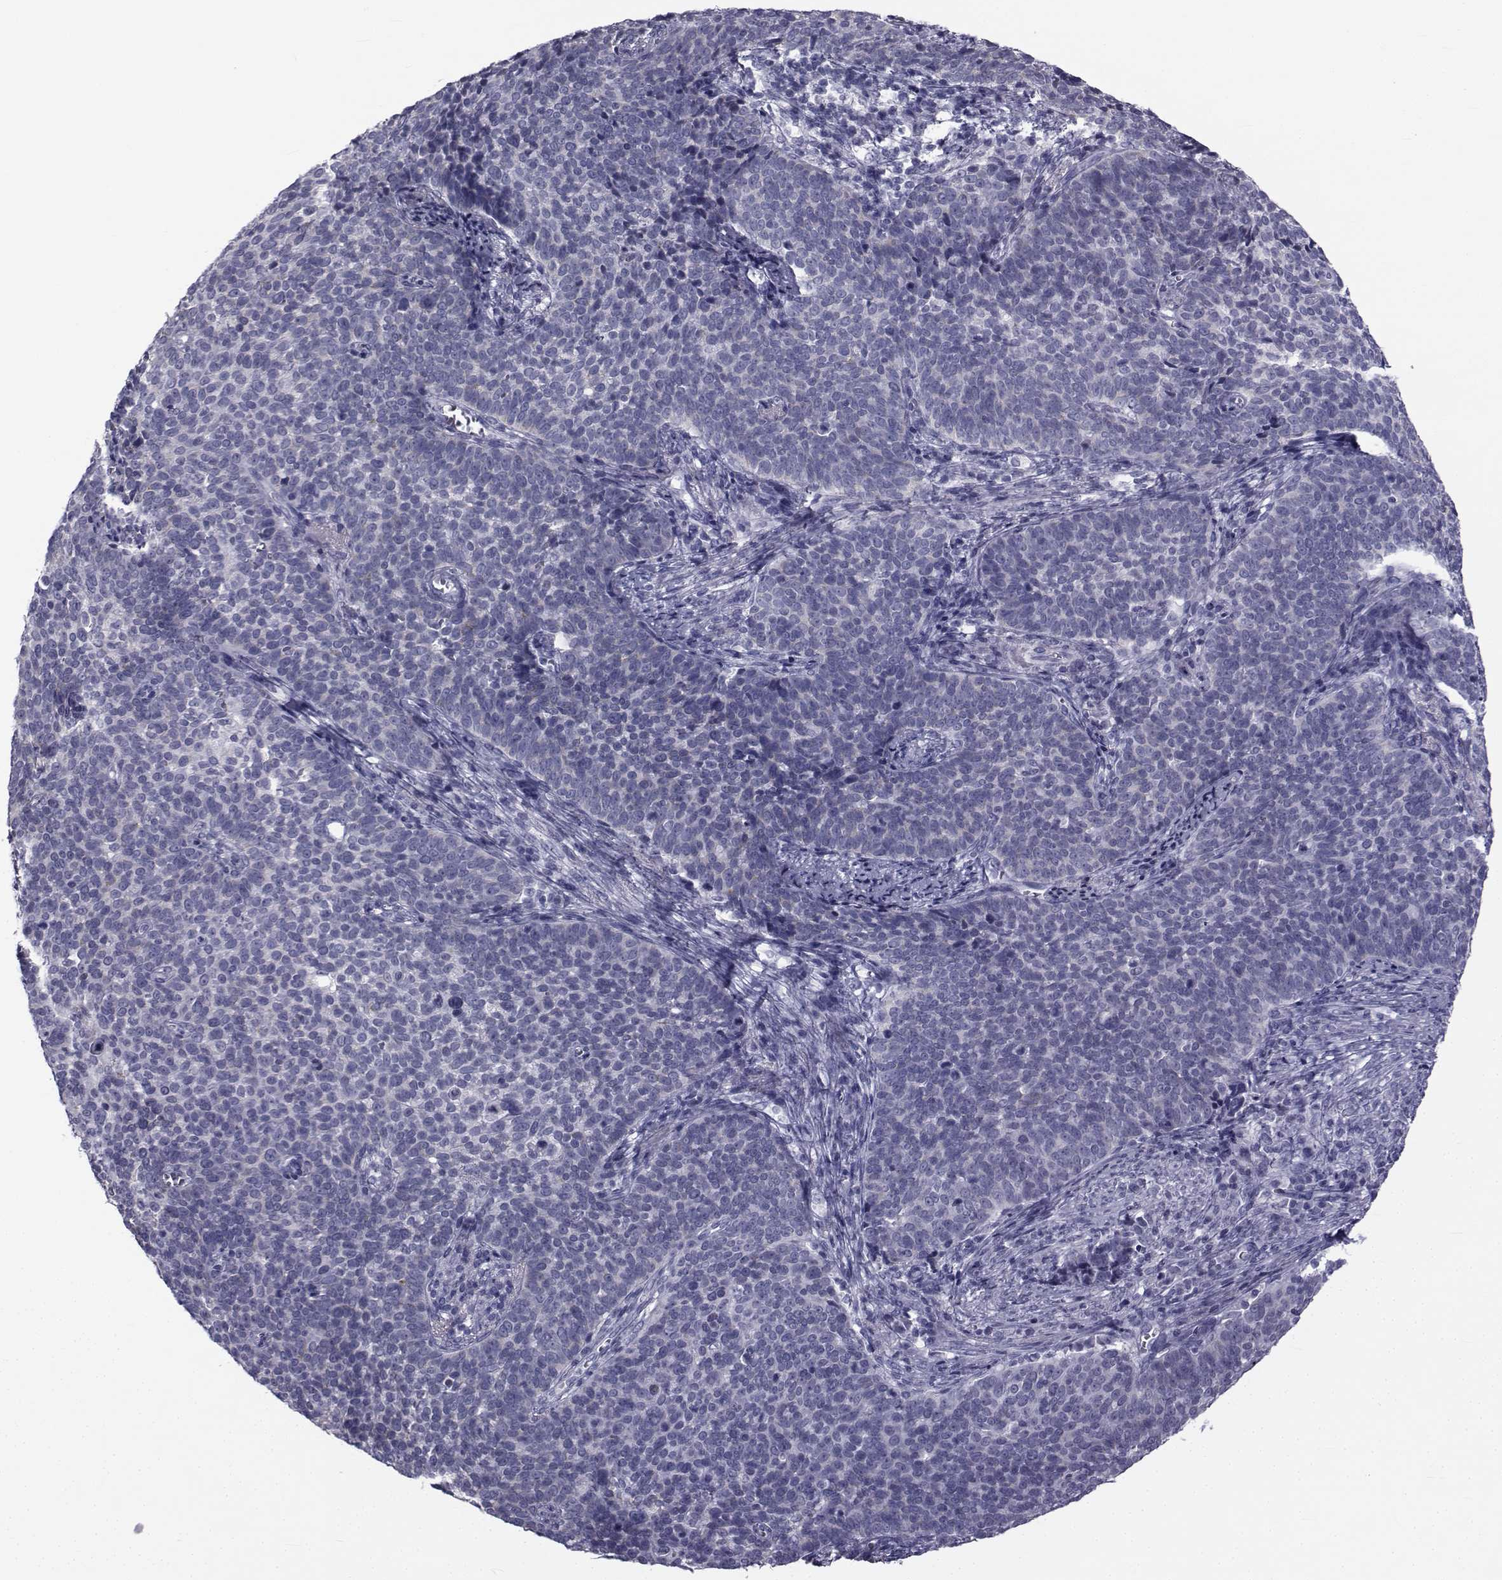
{"staining": {"intensity": "negative", "quantity": "none", "location": "none"}, "tissue": "cervical cancer", "cell_type": "Tumor cells", "image_type": "cancer", "snomed": [{"axis": "morphology", "description": "Squamous cell carcinoma, NOS"}, {"axis": "topography", "description": "Cervix"}], "caption": "DAB (3,3'-diaminobenzidine) immunohistochemical staining of cervical cancer (squamous cell carcinoma) demonstrates no significant staining in tumor cells. (Stains: DAB (3,3'-diaminobenzidine) immunohistochemistry (IHC) with hematoxylin counter stain, Microscopy: brightfield microscopy at high magnification).", "gene": "FDXR", "patient": {"sex": "female", "age": 39}}